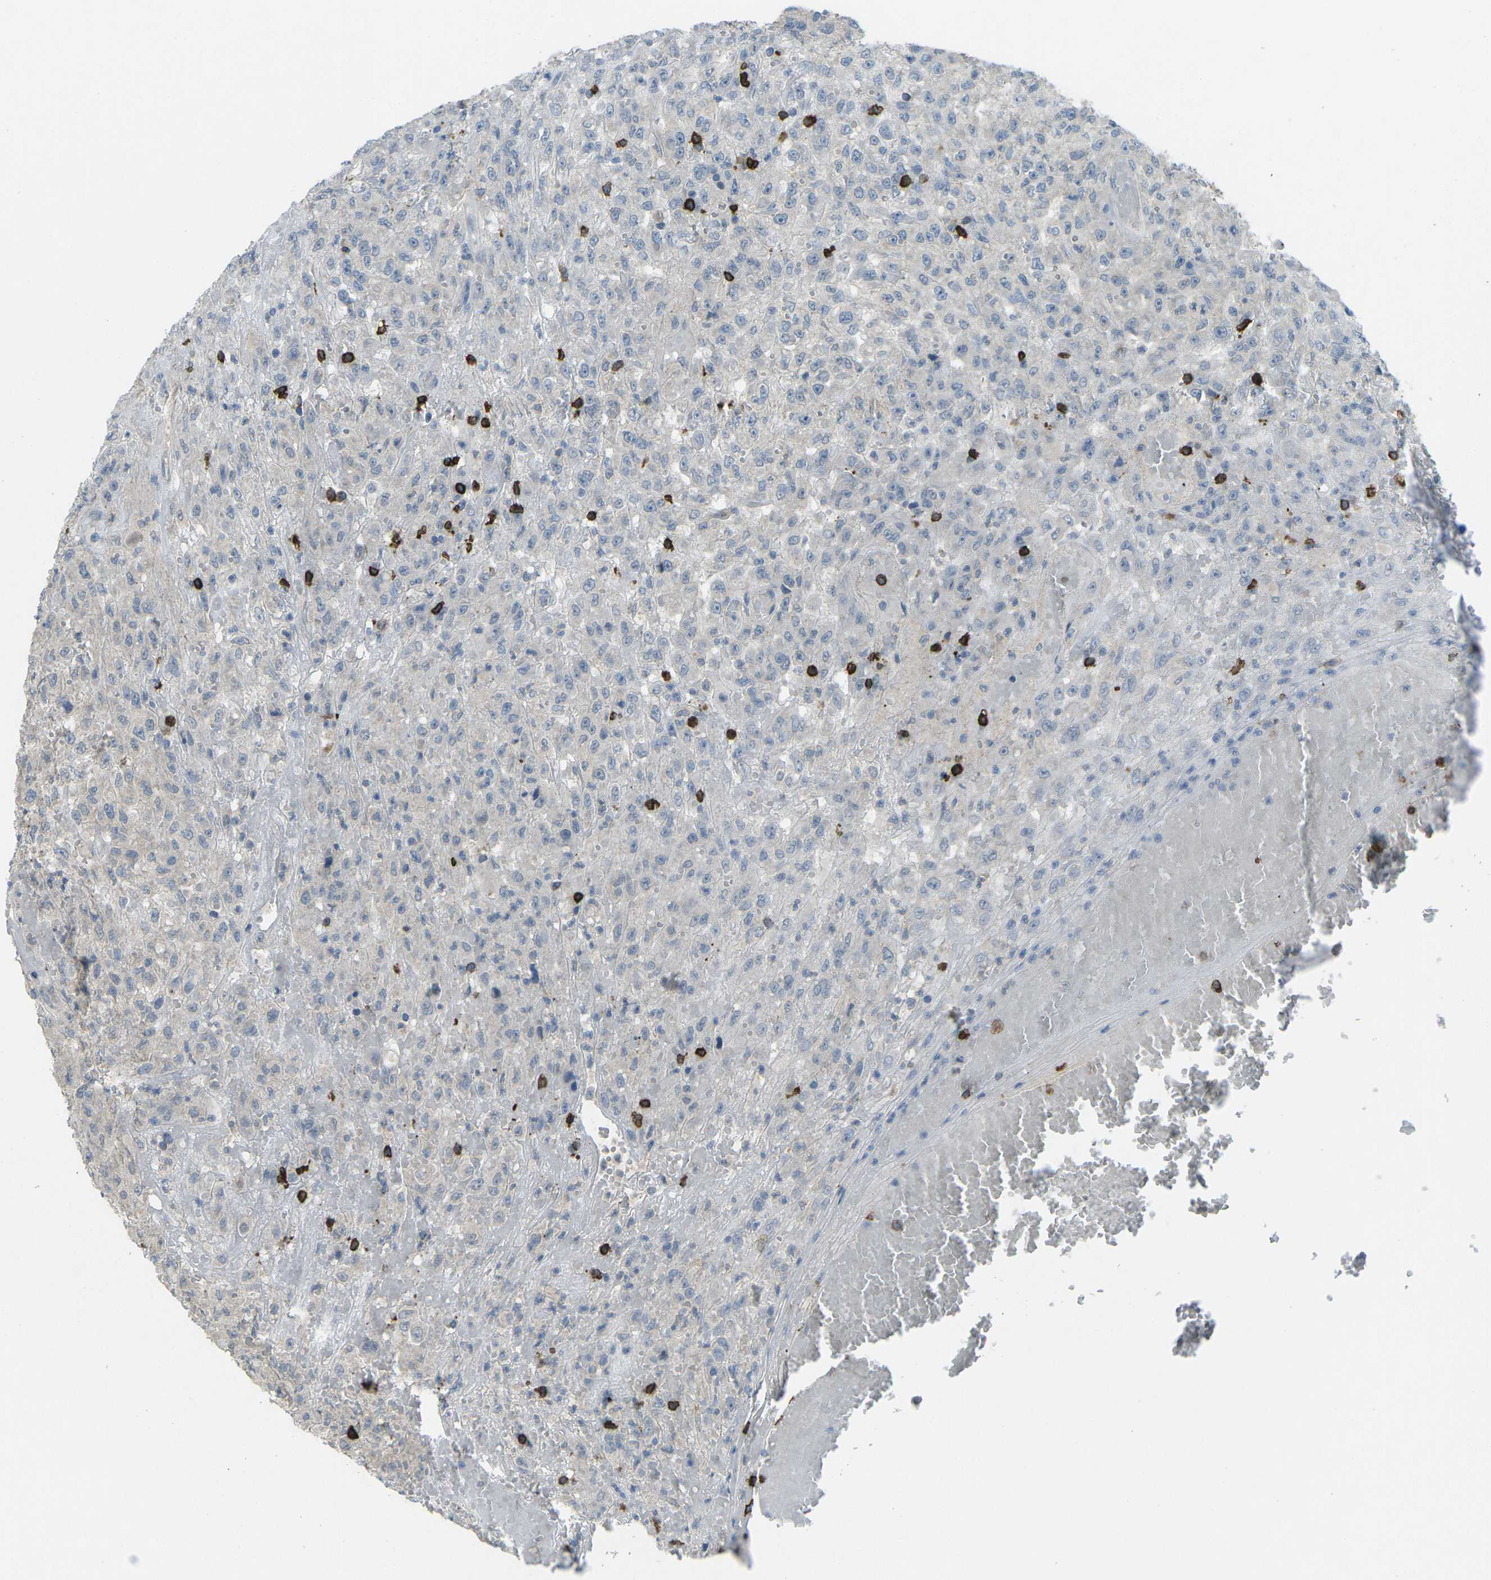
{"staining": {"intensity": "negative", "quantity": "none", "location": "none"}, "tissue": "urothelial cancer", "cell_type": "Tumor cells", "image_type": "cancer", "snomed": [{"axis": "morphology", "description": "Urothelial carcinoma, High grade"}, {"axis": "topography", "description": "Urinary bladder"}], "caption": "DAB immunohistochemical staining of human urothelial cancer shows no significant expression in tumor cells. (DAB (3,3'-diaminobenzidine) immunohistochemistry (IHC) visualized using brightfield microscopy, high magnification).", "gene": "CD19", "patient": {"sex": "male", "age": 46}}